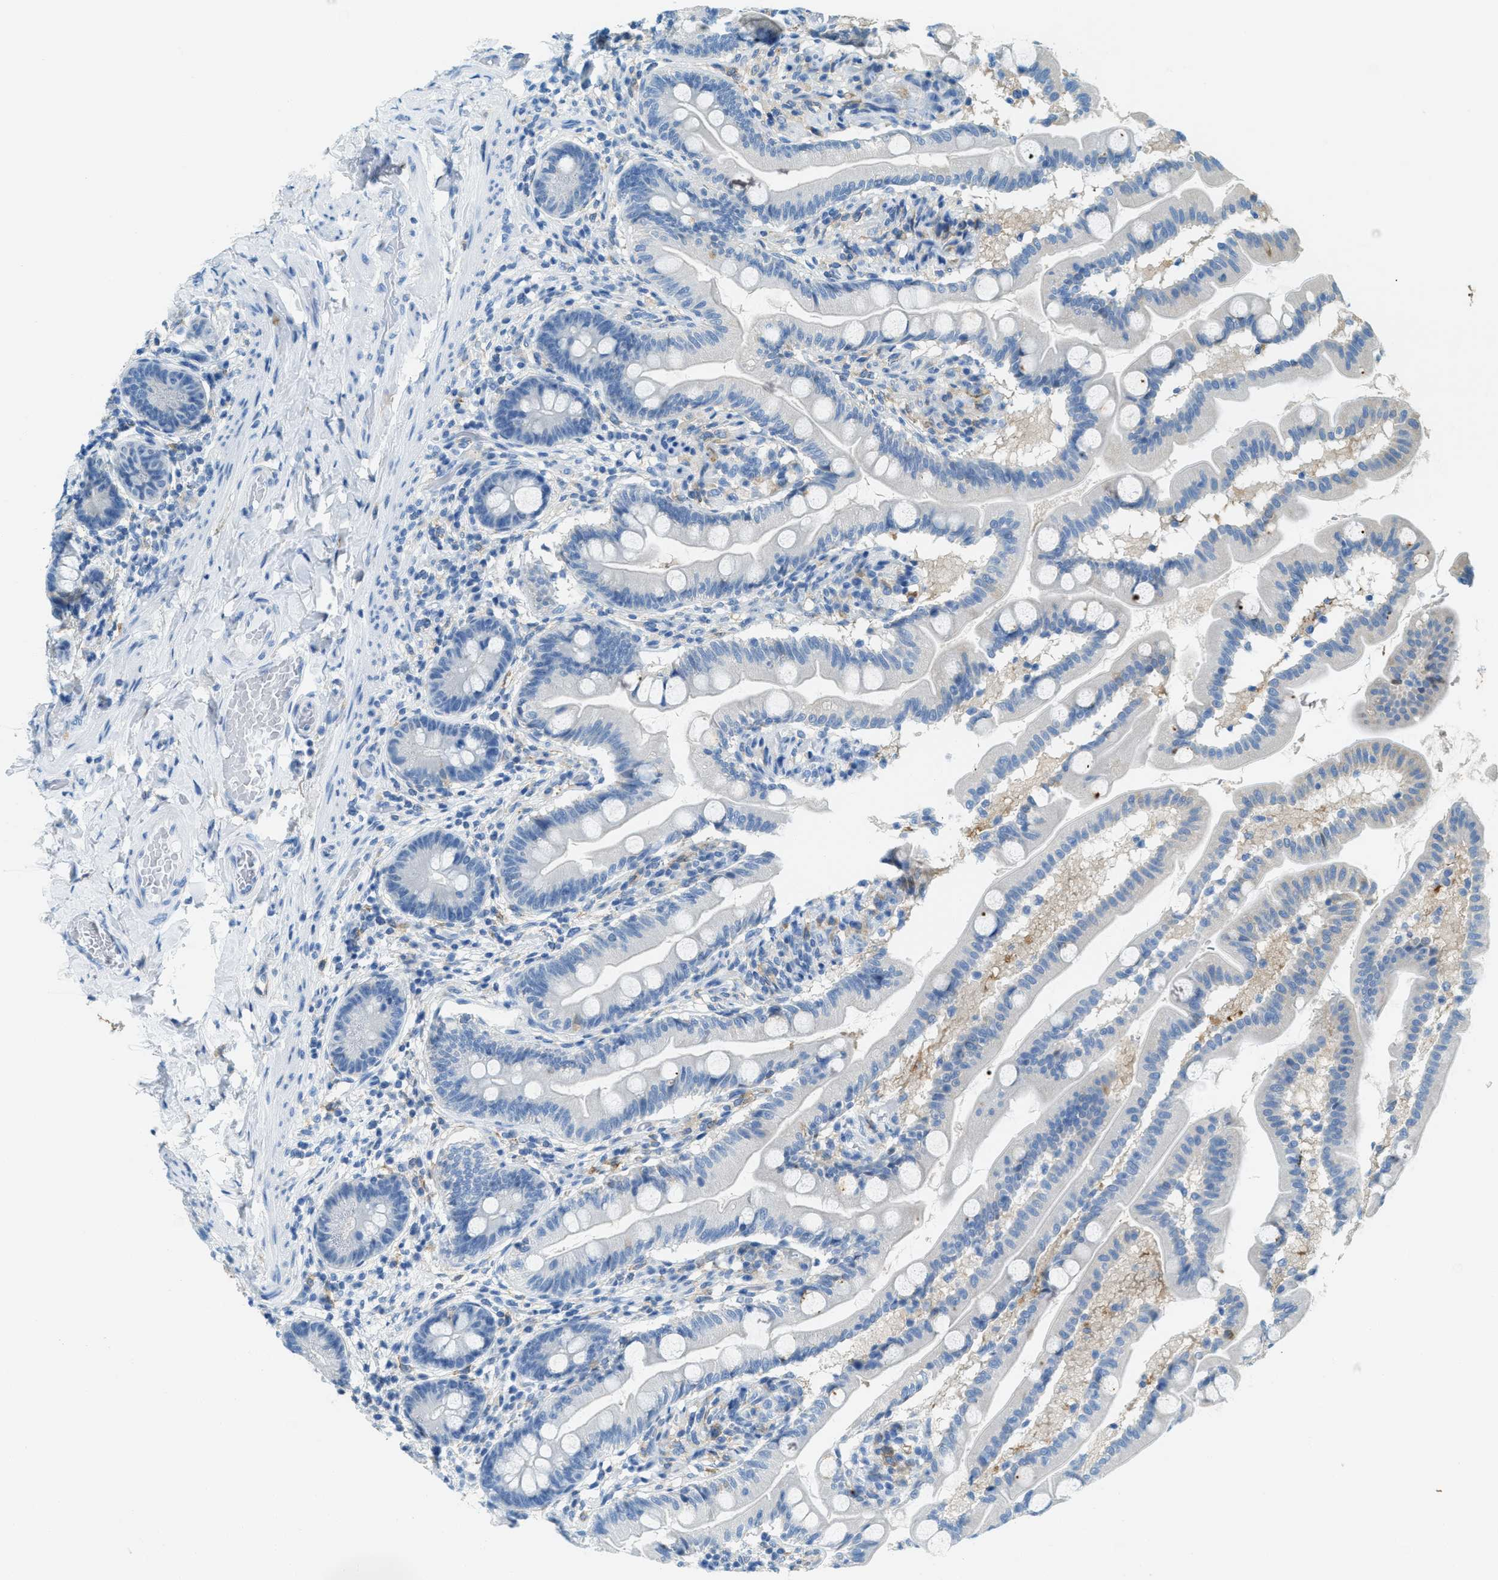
{"staining": {"intensity": "negative", "quantity": "none", "location": "none"}, "tissue": "small intestine", "cell_type": "Glandular cells", "image_type": "normal", "snomed": [{"axis": "morphology", "description": "Normal tissue, NOS"}, {"axis": "topography", "description": "Small intestine"}], "caption": "This image is of normal small intestine stained with immunohistochemistry to label a protein in brown with the nuclei are counter-stained blue. There is no expression in glandular cells.", "gene": "MATCAP2", "patient": {"sex": "female", "age": 56}}